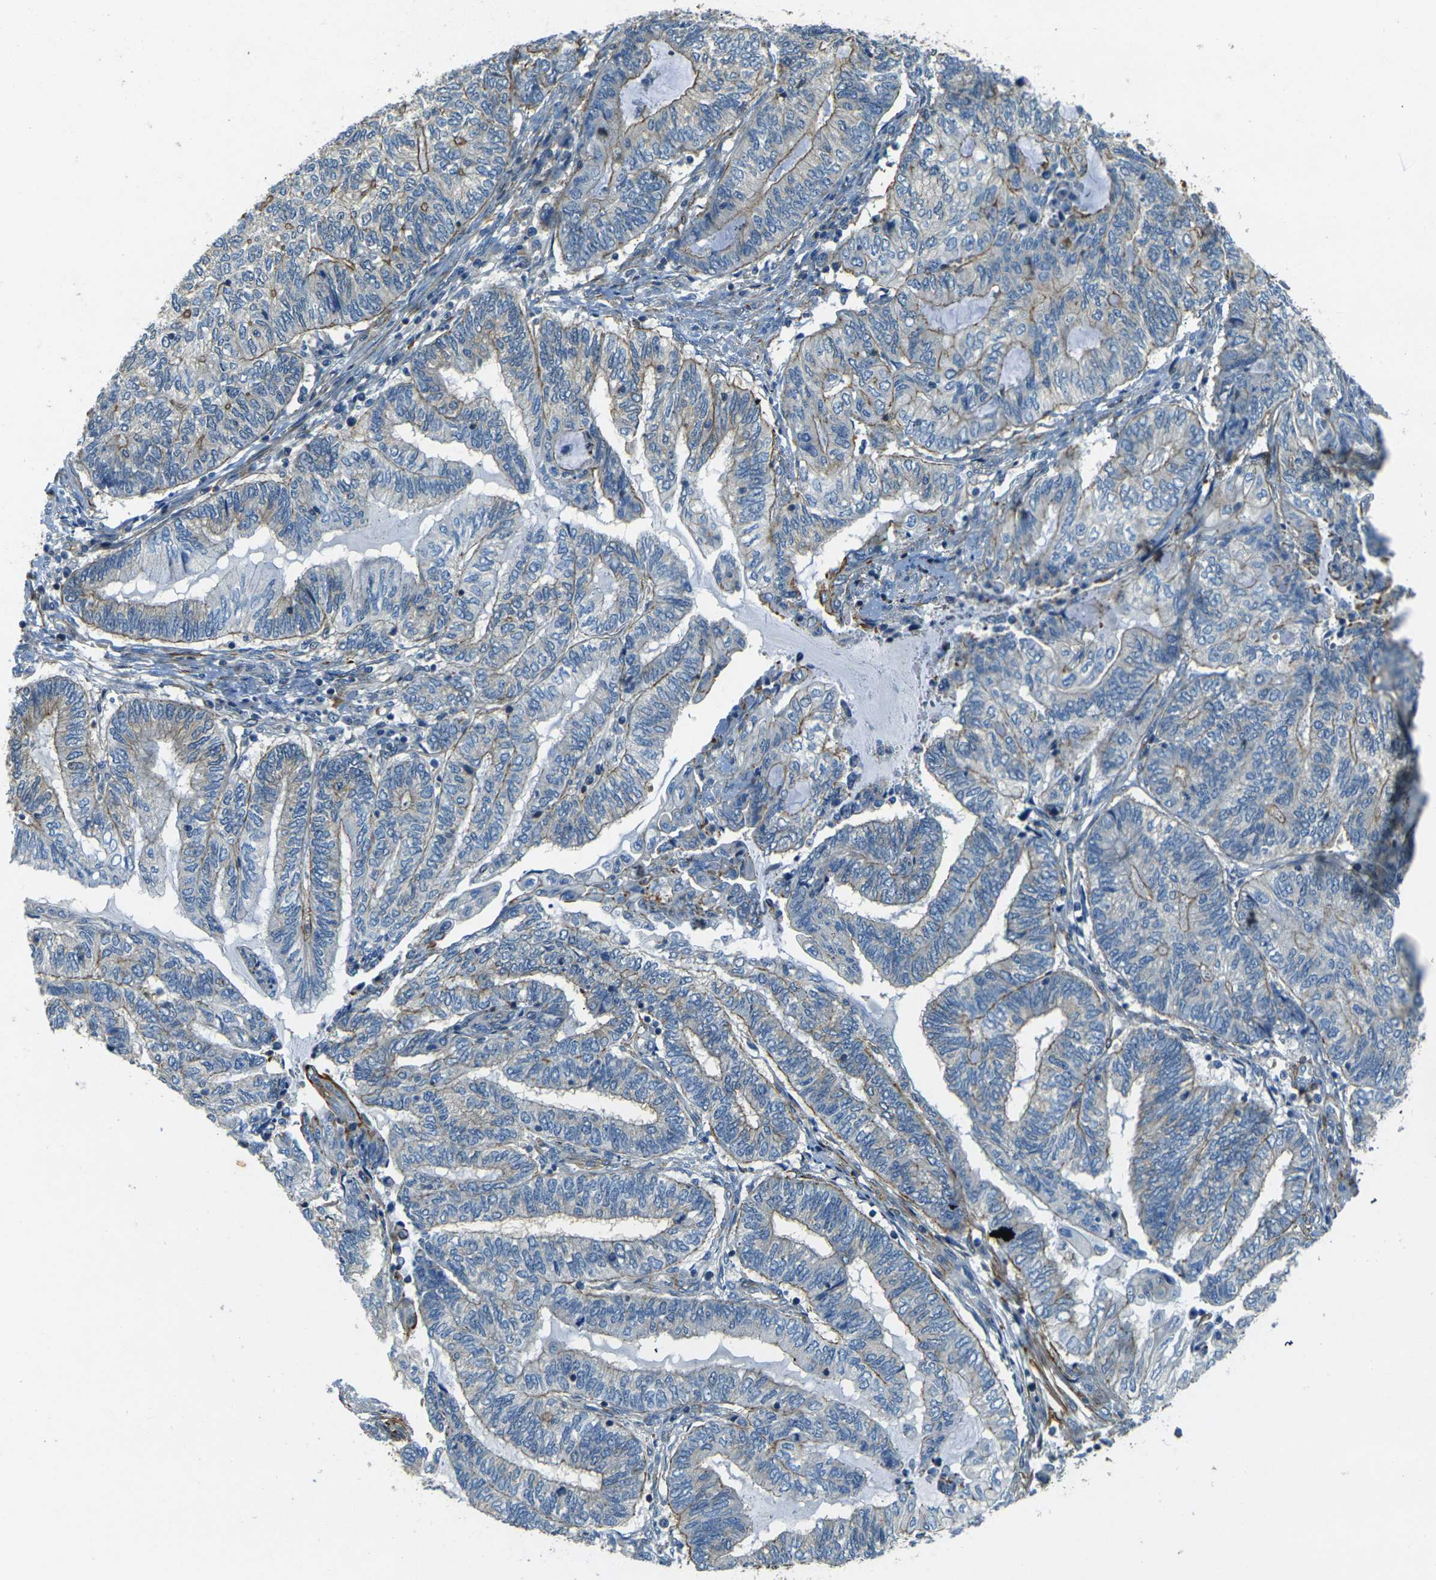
{"staining": {"intensity": "weak", "quantity": "<25%", "location": "cytoplasmic/membranous"}, "tissue": "endometrial cancer", "cell_type": "Tumor cells", "image_type": "cancer", "snomed": [{"axis": "morphology", "description": "Adenocarcinoma, NOS"}, {"axis": "topography", "description": "Uterus"}, {"axis": "topography", "description": "Endometrium"}], "caption": "An image of adenocarcinoma (endometrial) stained for a protein demonstrates no brown staining in tumor cells. (DAB (3,3'-diaminobenzidine) immunohistochemistry (IHC), high magnification).", "gene": "EPHA7", "patient": {"sex": "female", "age": 70}}